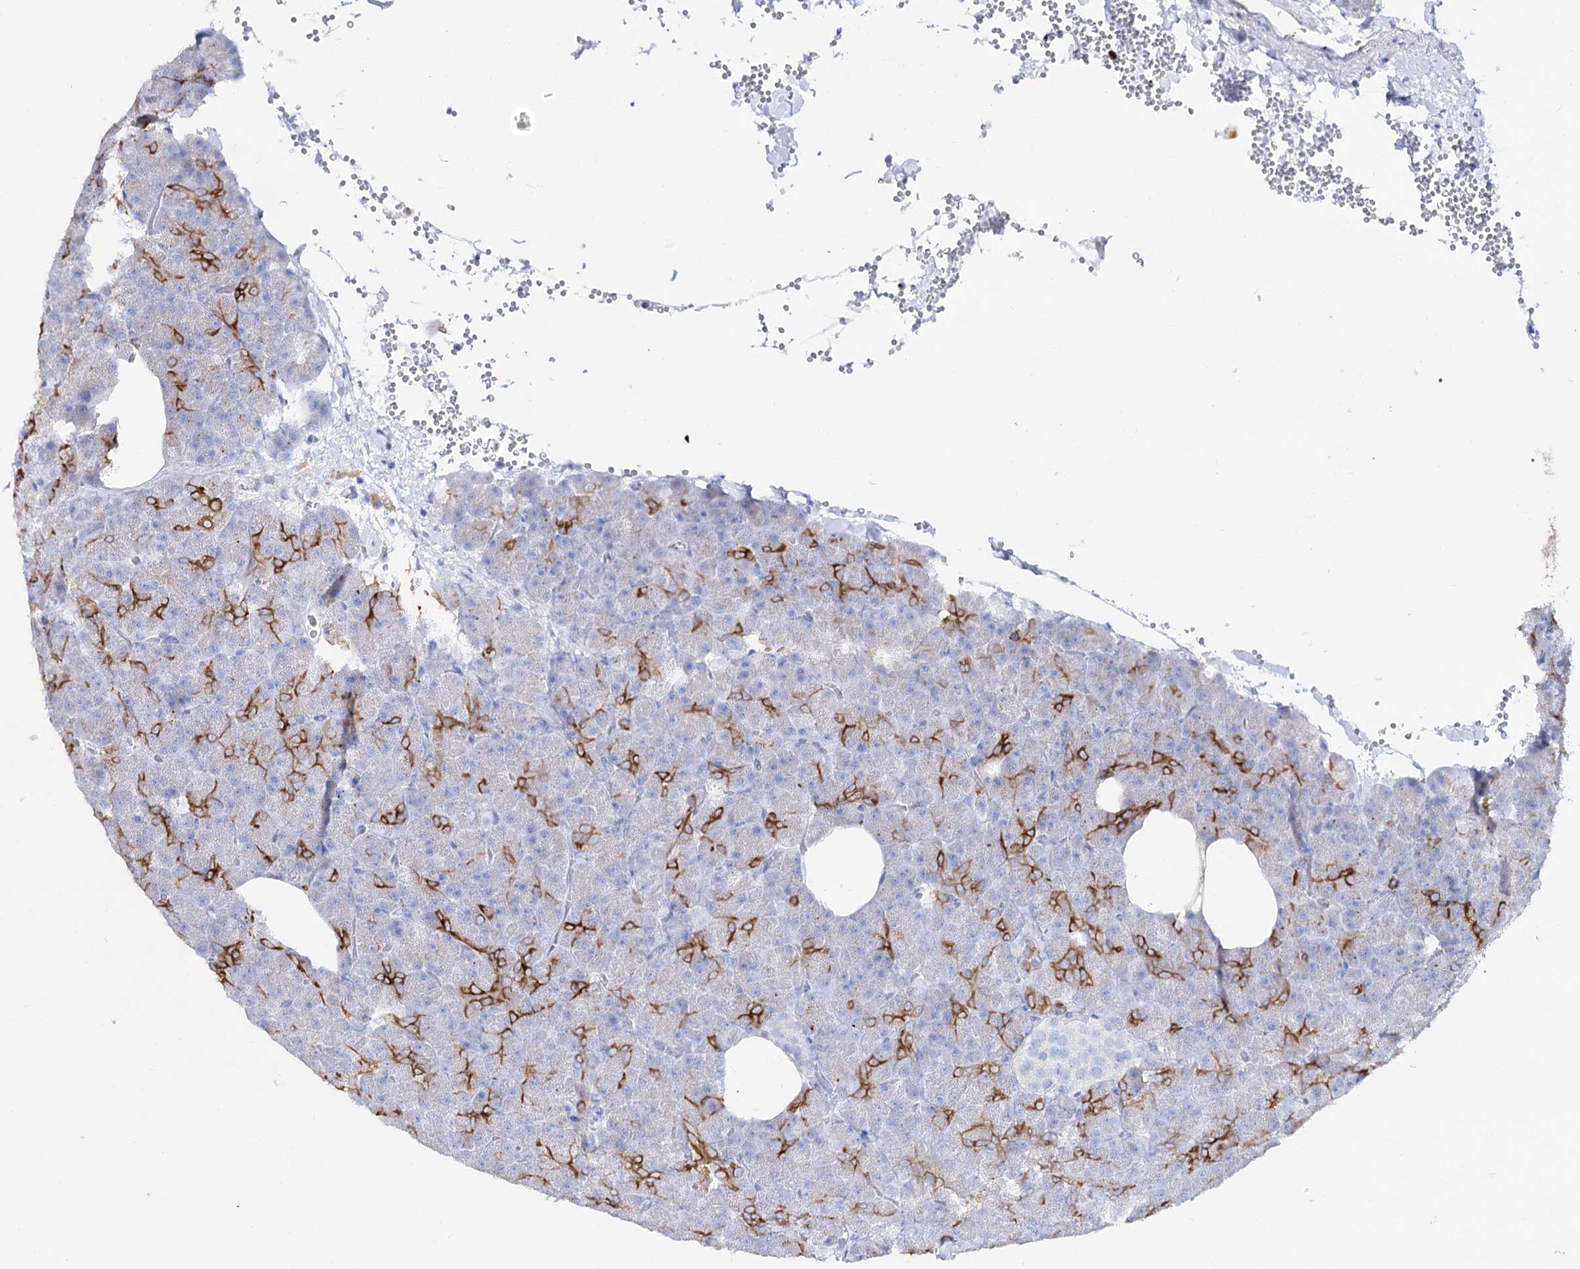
{"staining": {"intensity": "strong", "quantity": "<25%", "location": "cytoplasmic/membranous"}, "tissue": "pancreas", "cell_type": "Exocrine glandular cells", "image_type": "normal", "snomed": [{"axis": "morphology", "description": "Normal tissue, NOS"}, {"axis": "morphology", "description": "Carcinoid, malignant, NOS"}, {"axis": "topography", "description": "Pancreas"}], "caption": "High-magnification brightfield microscopy of normal pancreas stained with DAB (3,3'-diaminobenzidine) (brown) and counterstained with hematoxylin (blue). exocrine glandular cells exhibit strong cytoplasmic/membranous positivity is present in about<25% of cells.", "gene": "SLC3A1", "patient": {"sex": "female", "age": 35}}